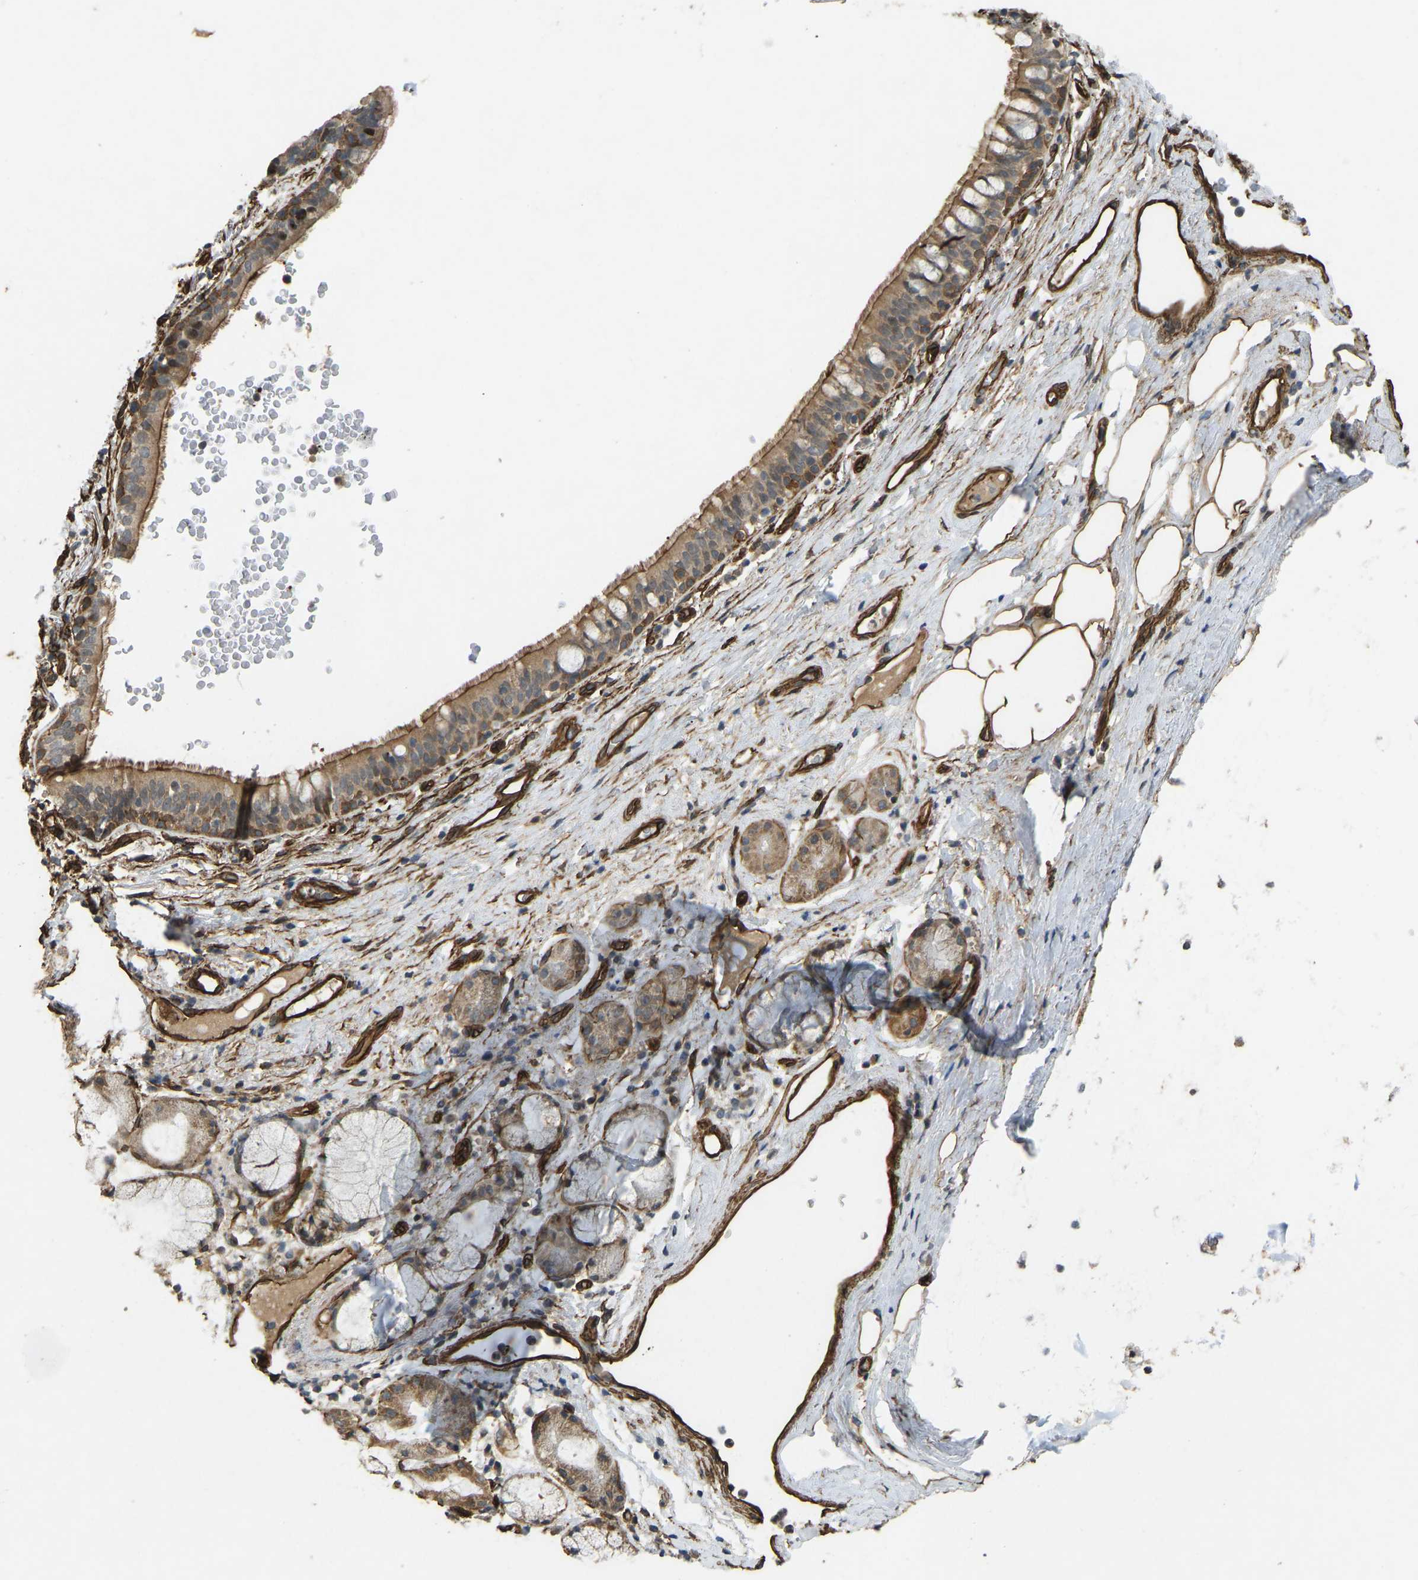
{"staining": {"intensity": "moderate", "quantity": ">75%", "location": "cytoplasmic/membranous"}, "tissue": "bronchus", "cell_type": "Respiratory epithelial cells", "image_type": "normal", "snomed": [{"axis": "morphology", "description": "Normal tissue, NOS"}, {"axis": "morphology", "description": "Inflammation, NOS"}, {"axis": "topography", "description": "Cartilage tissue"}, {"axis": "topography", "description": "Bronchus"}], "caption": "This histopathology image displays IHC staining of benign bronchus, with medium moderate cytoplasmic/membranous positivity in approximately >75% of respiratory epithelial cells.", "gene": "NMB", "patient": {"sex": "male", "age": 77}}